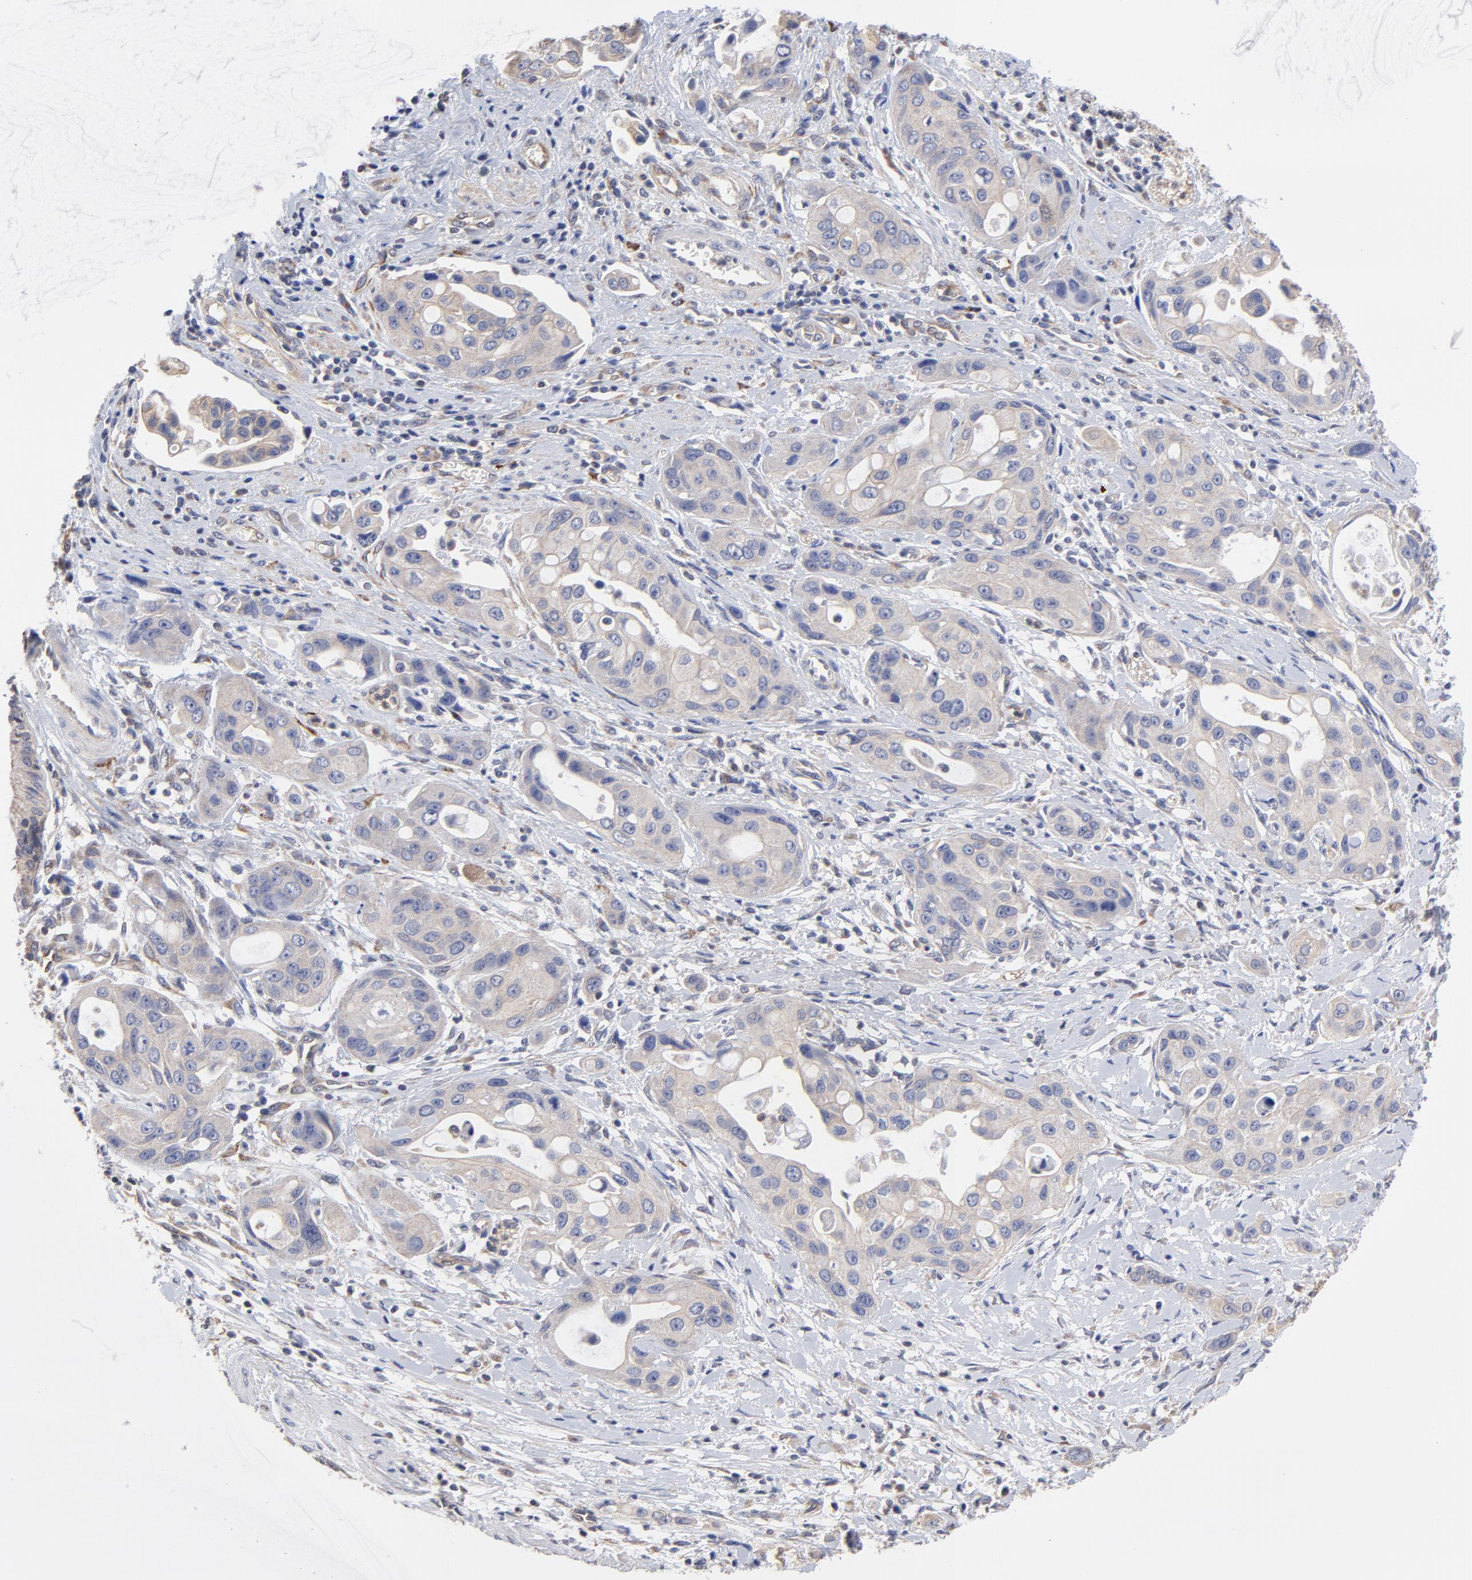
{"staining": {"intensity": "weak", "quantity": ">75%", "location": "cytoplasmic/membranous"}, "tissue": "pancreatic cancer", "cell_type": "Tumor cells", "image_type": "cancer", "snomed": [{"axis": "morphology", "description": "Adenocarcinoma, NOS"}, {"axis": "topography", "description": "Pancreas"}], "caption": "Tumor cells reveal low levels of weak cytoplasmic/membranous expression in approximately >75% of cells in pancreatic adenocarcinoma.", "gene": "PCMT1", "patient": {"sex": "female", "age": 60}}